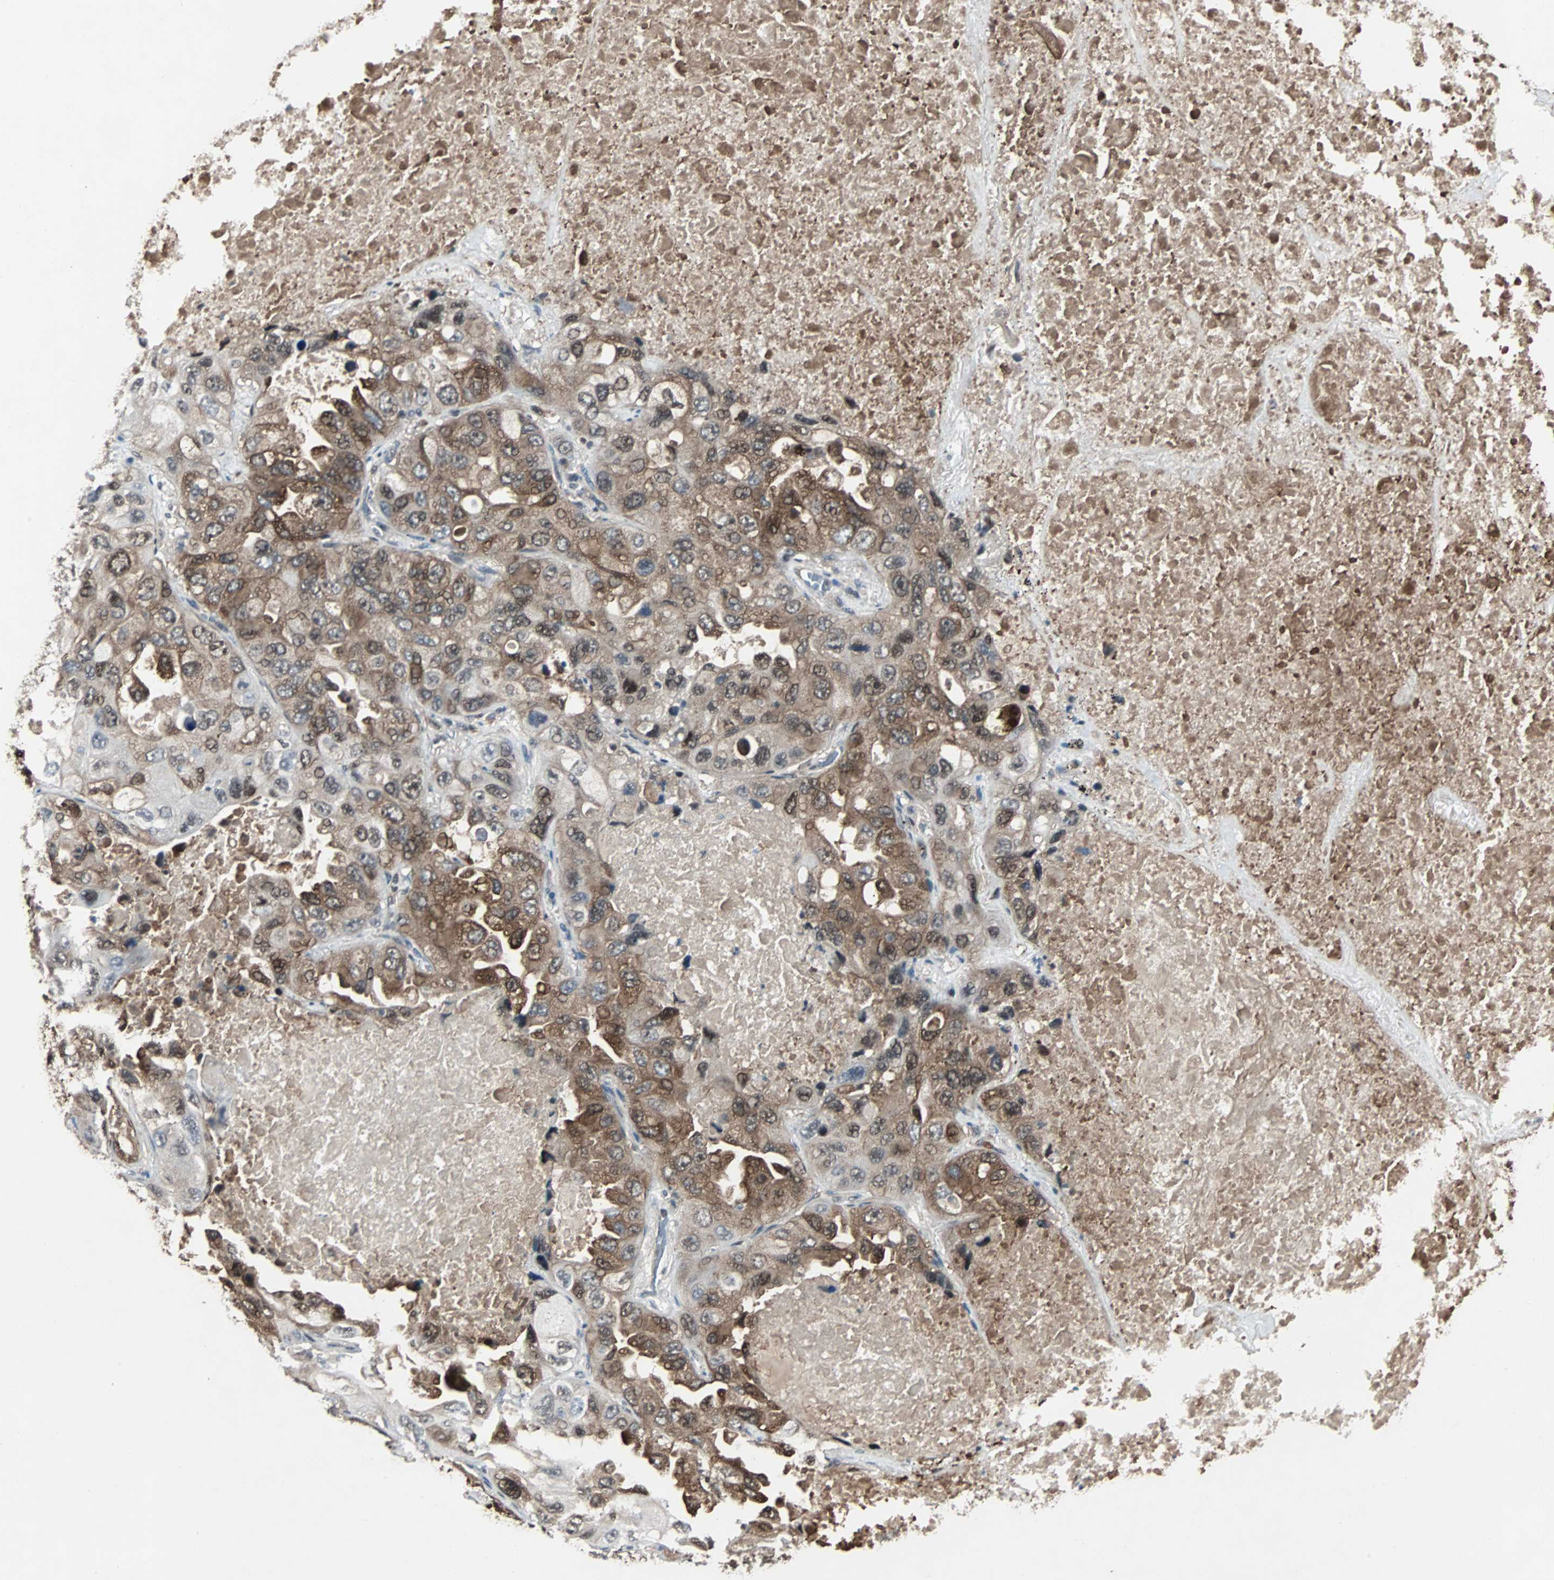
{"staining": {"intensity": "moderate", "quantity": "25%-75%", "location": "cytoplasmic/membranous,nuclear"}, "tissue": "lung cancer", "cell_type": "Tumor cells", "image_type": "cancer", "snomed": [{"axis": "morphology", "description": "Squamous cell carcinoma, NOS"}, {"axis": "topography", "description": "Lung"}], "caption": "Squamous cell carcinoma (lung) stained with a brown dye shows moderate cytoplasmic/membranous and nuclear positive positivity in approximately 25%-75% of tumor cells.", "gene": "ACLY", "patient": {"sex": "female", "age": 73}}